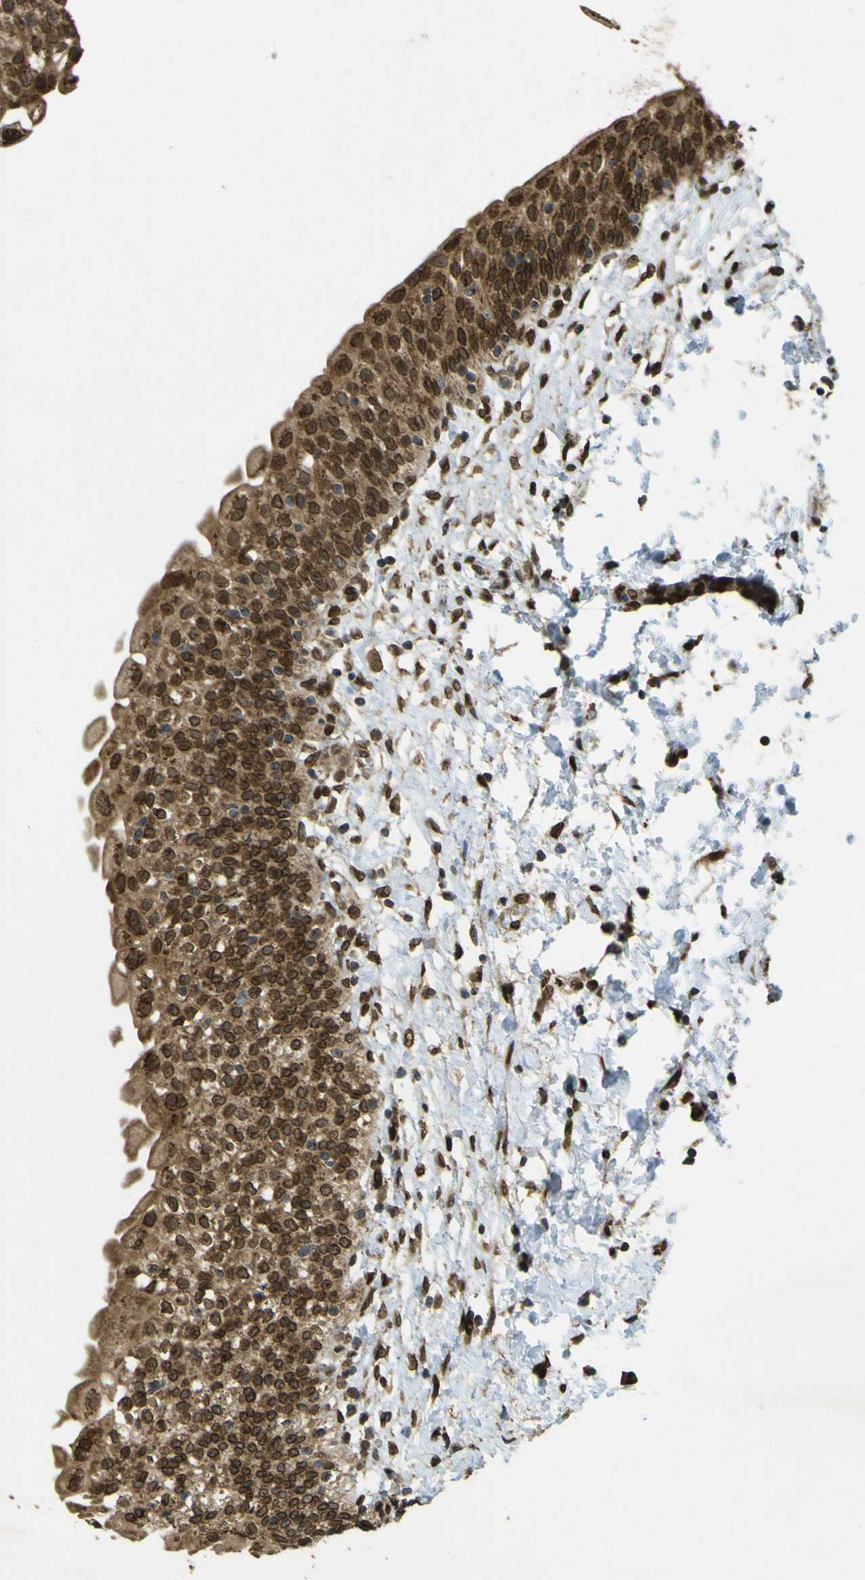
{"staining": {"intensity": "strong", "quantity": ">75%", "location": "cytoplasmic/membranous,nuclear"}, "tissue": "urinary bladder", "cell_type": "Urothelial cells", "image_type": "normal", "snomed": [{"axis": "morphology", "description": "Normal tissue, NOS"}, {"axis": "topography", "description": "Urinary bladder"}], "caption": "Brown immunohistochemical staining in normal human urinary bladder reveals strong cytoplasmic/membranous,nuclear positivity in approximately >75% of urothelial cells. (Brightfield microscopy of DAB IHC at high magnification).", "gene": "GALNT1", "patient": {"sex": "male", "age": 55}}